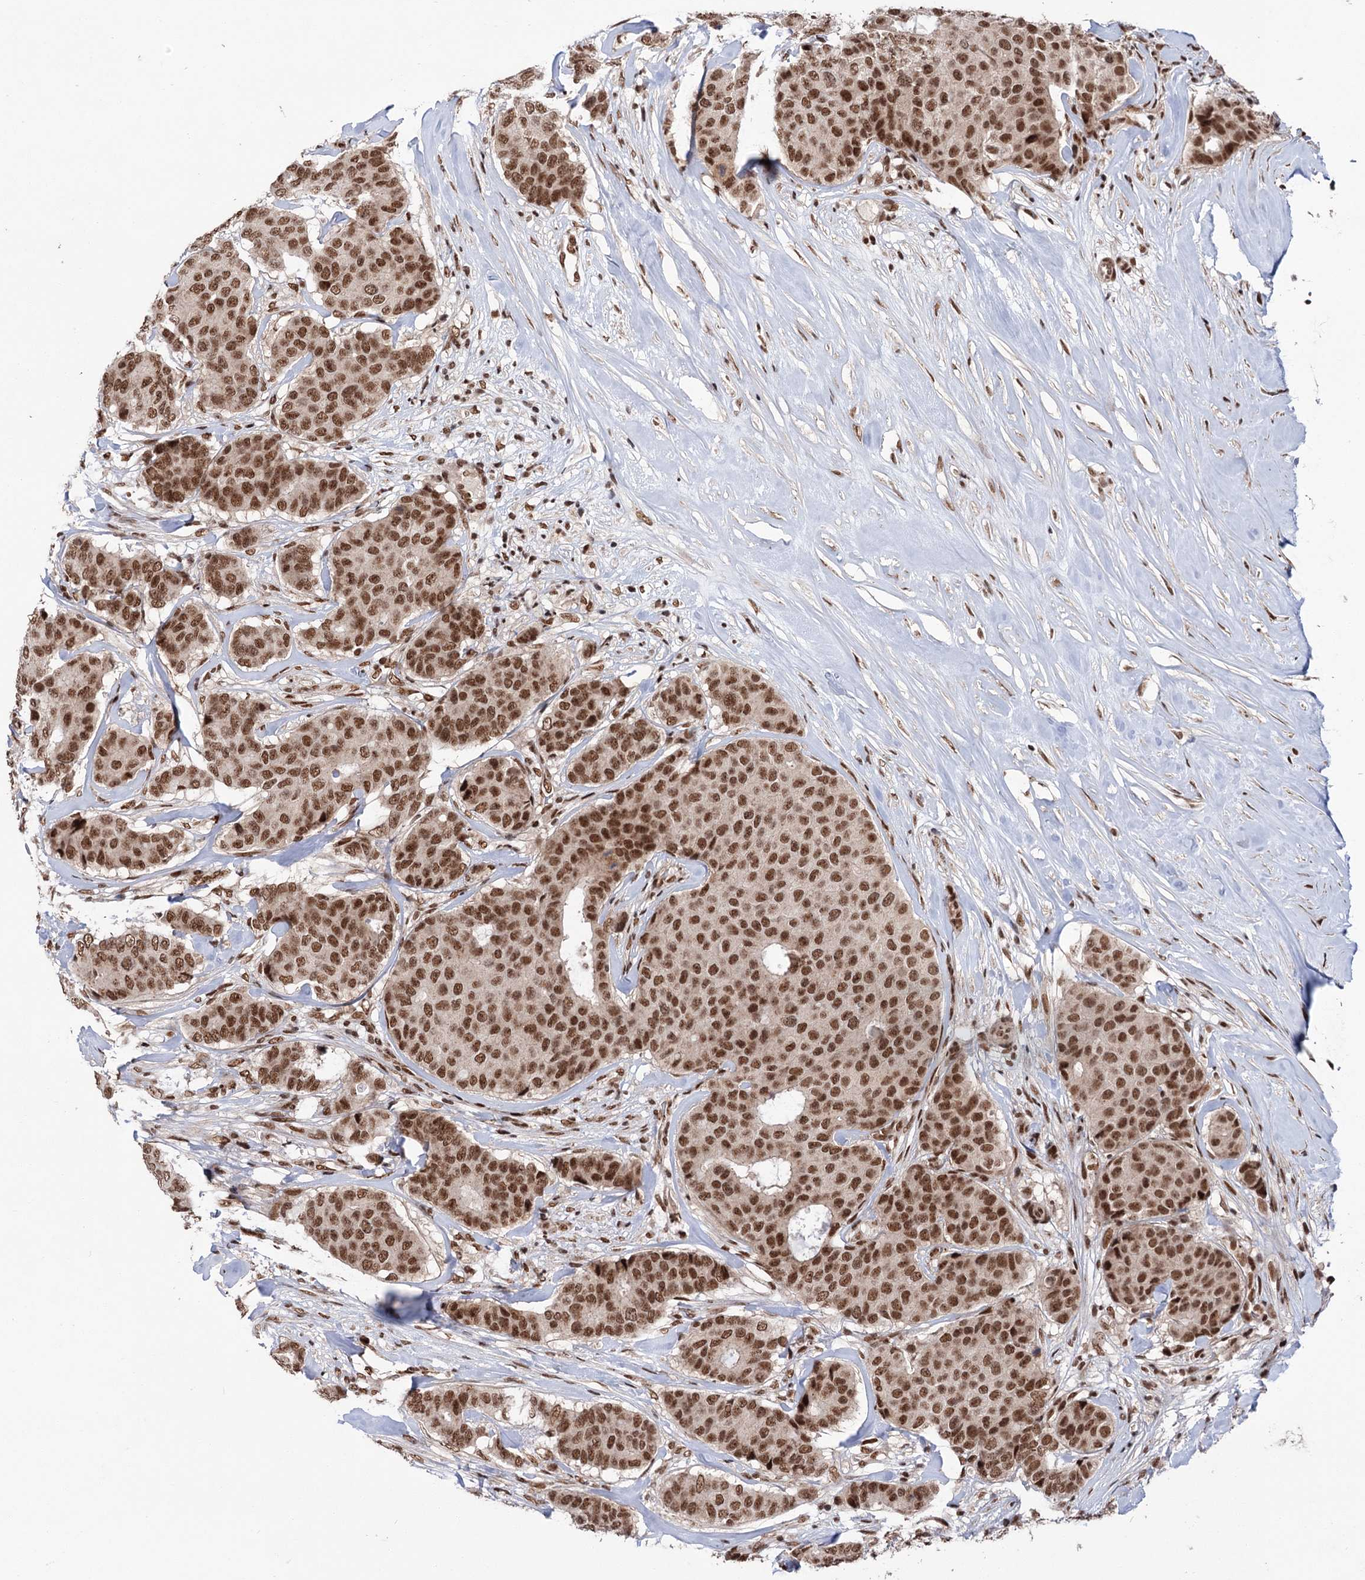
{"staining": {"intensity": "strong", "quantity": ">75%", "location": "nuclear"}, "tissue": "breast cancer", "cell_type": "Tumor cells", "image_type": "cancer", "snomed": [{"axis": "morphology", "description": "Duct carcinoma"}, {"axis": "topography", "description": "Breast"}], "caption": "Protein staining shows strong nuclear staining in approximately >75% of tumor cells in breast cancer (intraductal carcinoma). The staining was performed using DAB (3,3'-diaminobenzidine), with brown indicating positive protein expression. Nuclei are stained blue with hematoxylin.", "gene": "MAML1", "patient": {"sex": "female", "age": 75}}